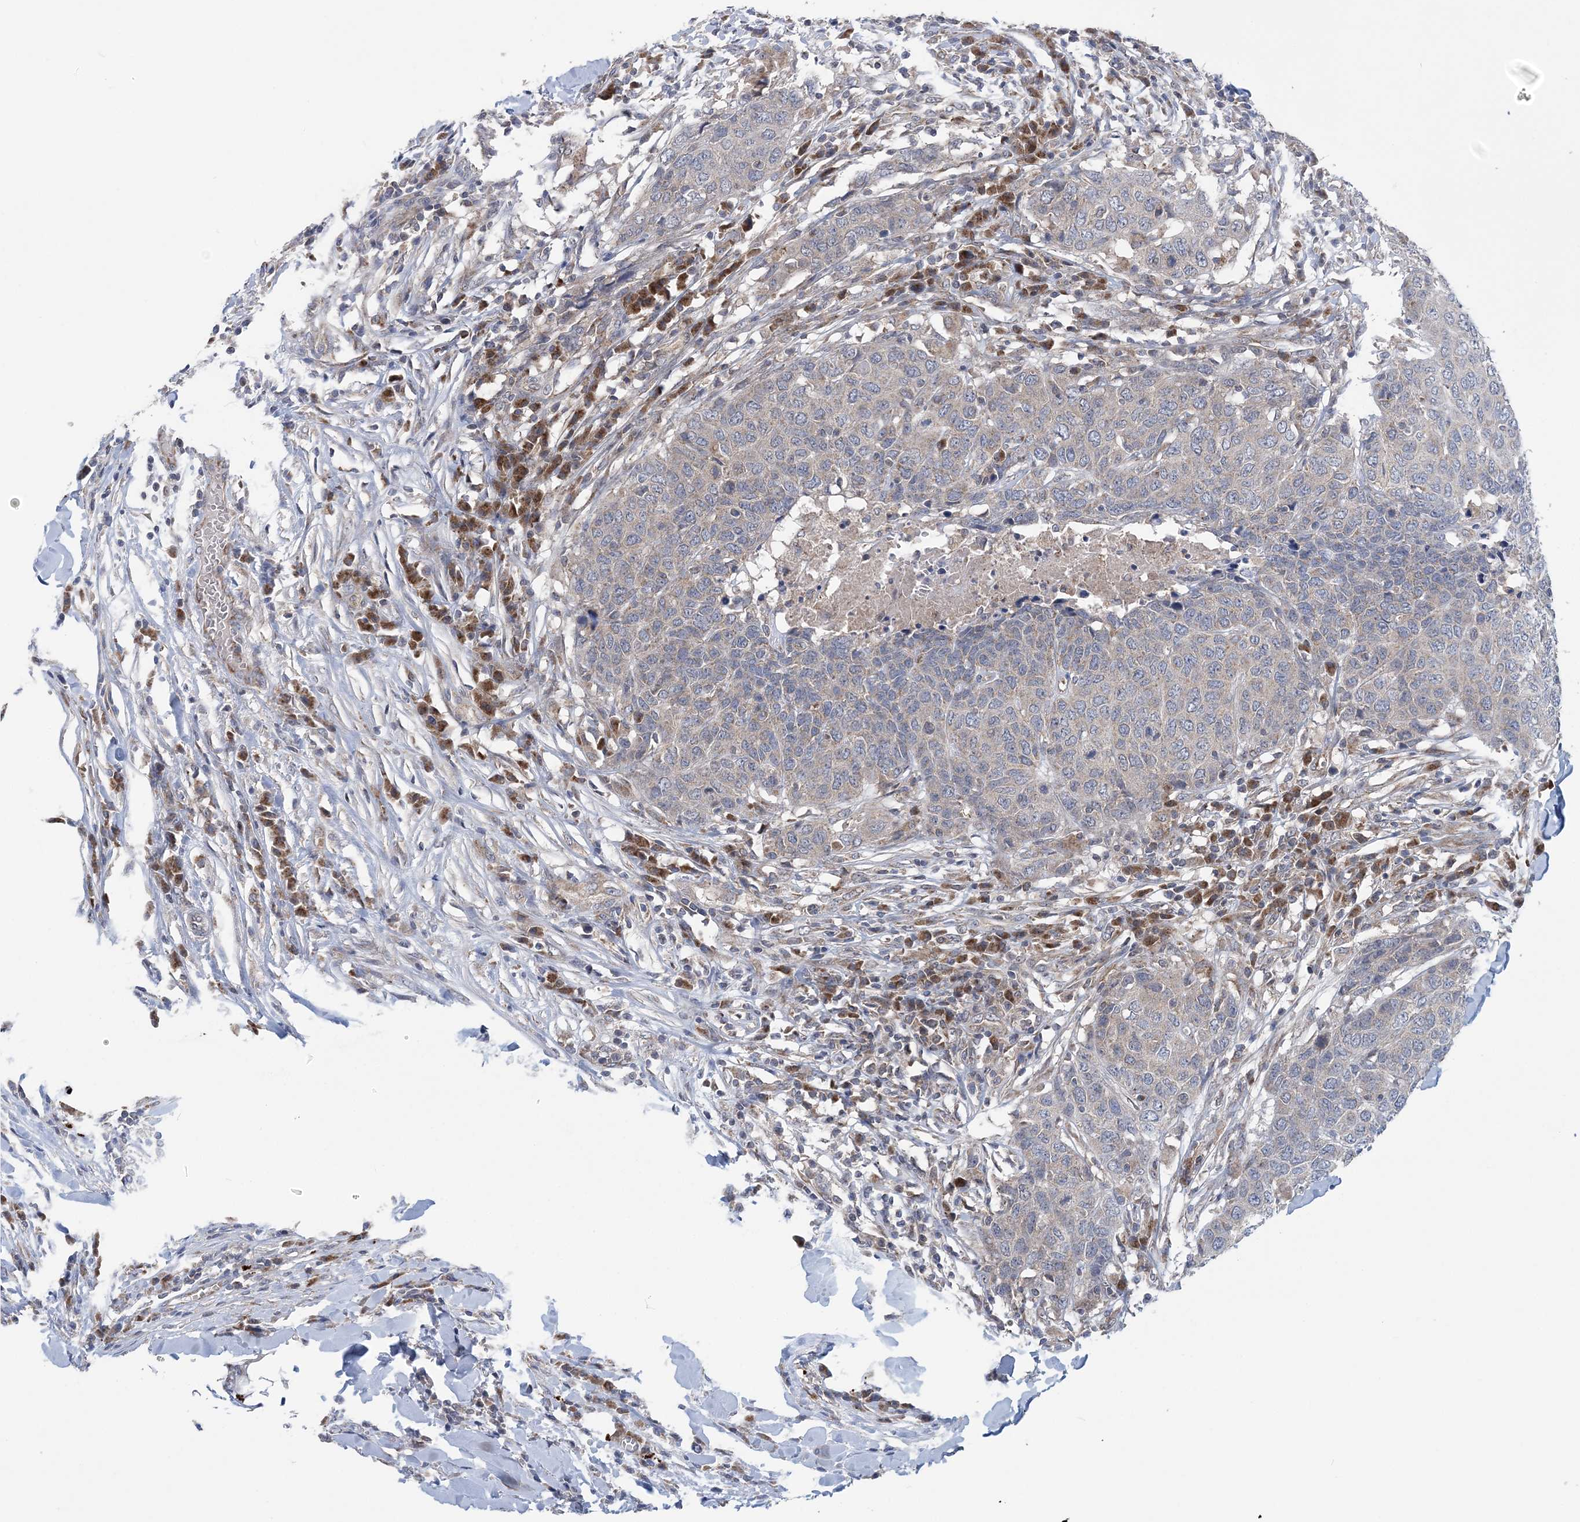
{"staining": {"intensity": "weak", "quantity": "<25%", "location": "cytoplasmic/membranous"}, "tissue": "head and neck cancer", "cell_type": "Tumor cells", "image_type": "cancer", "snomed": [{"axis": "morphology", "description": "Squamous cell carcinoma, NOS"}, {"axis": "topography", "description": "Head-Neck"}], "caption": "The photomicrograph reveals no staining of tumor cells in head and neck squamous cell carcinoma.", "gene": "COPE", "patient": {"sex": "male", "age": 66}}